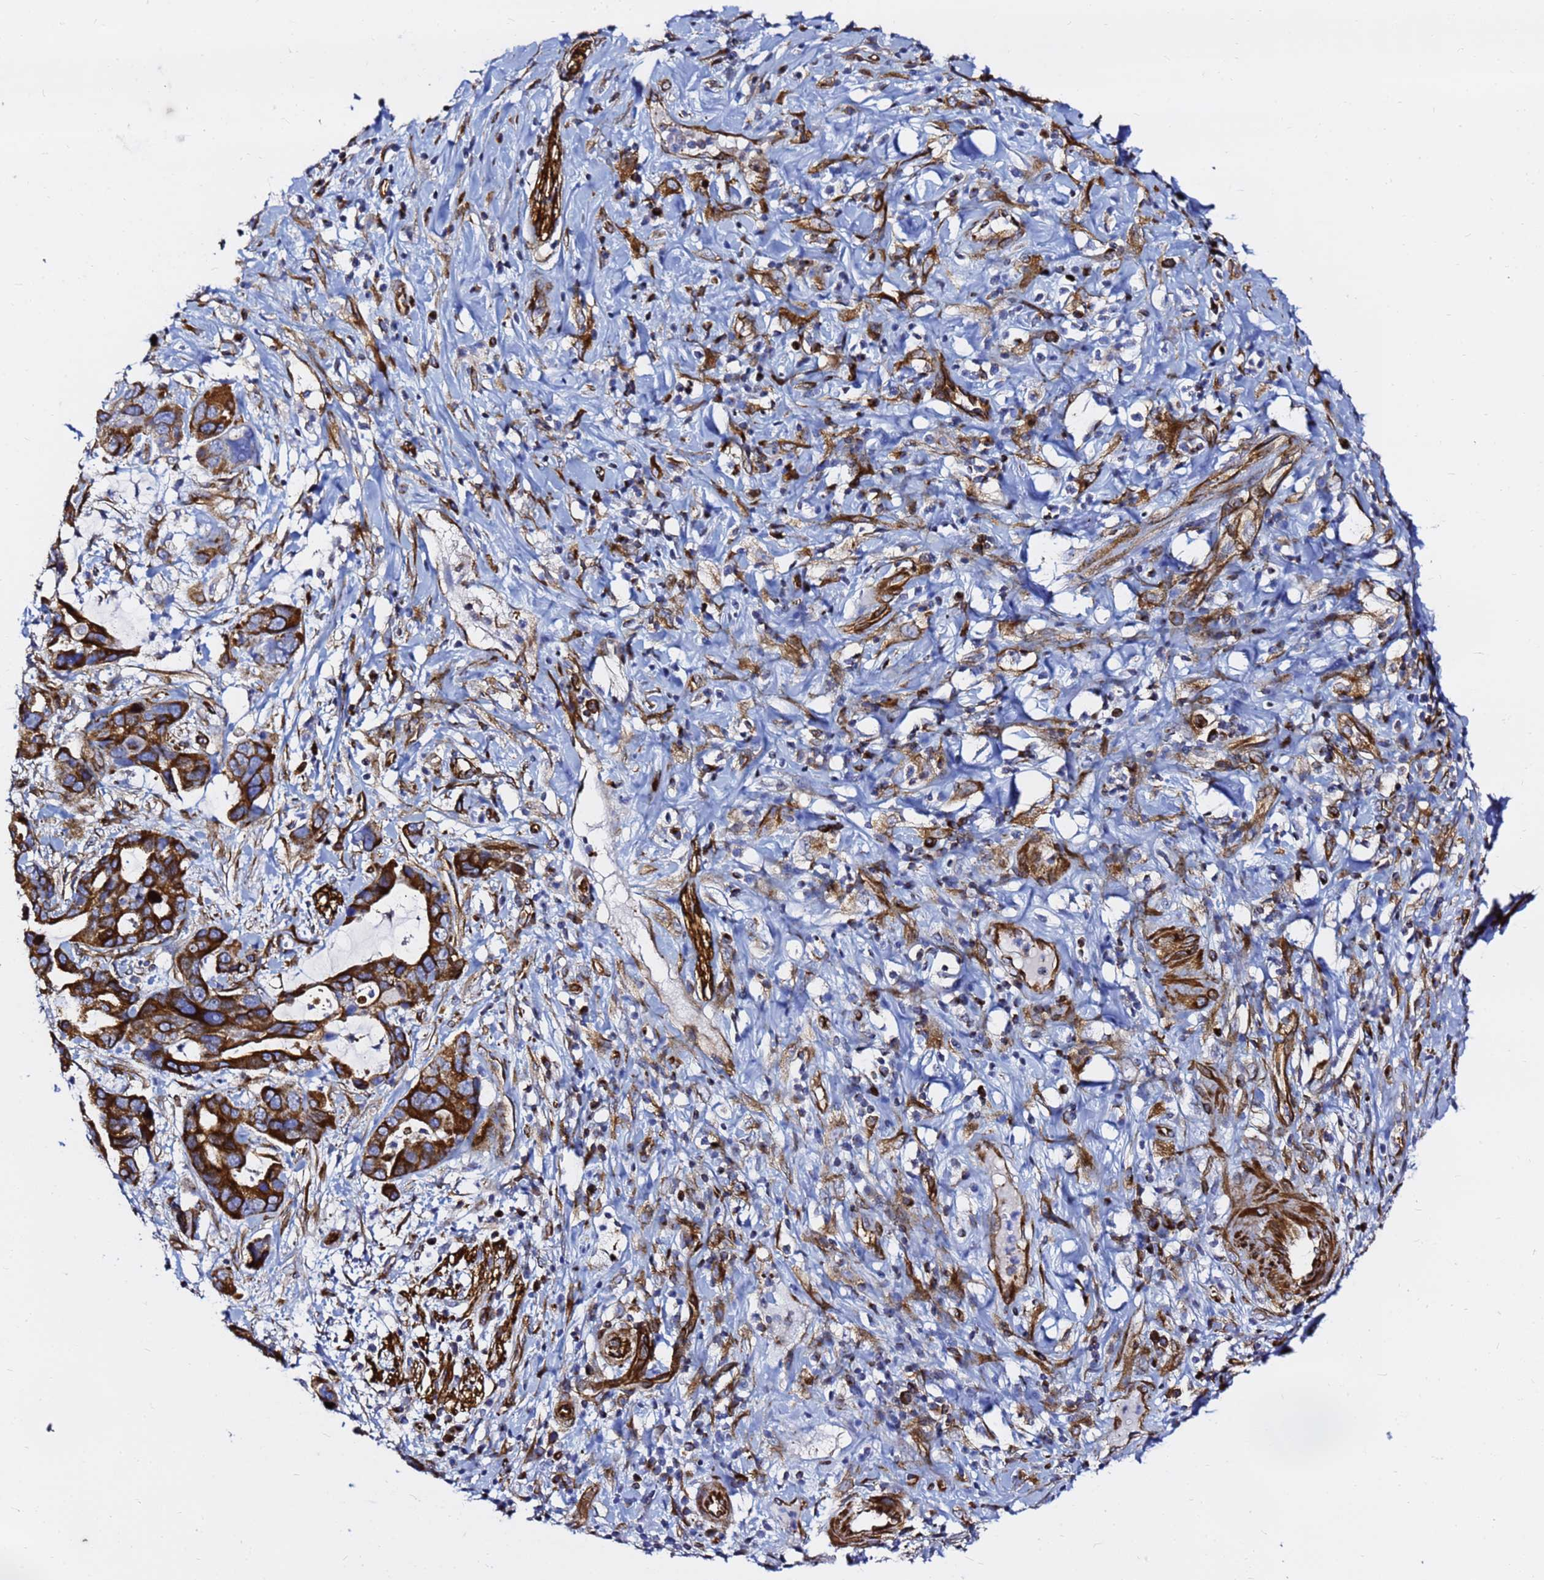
{"staining": {"intensity": "strong", "quantity": ">75%", "location": "cytoplasmic/membranous"}, "tissue": "pancreatic cancer", "cell_type": "Tumor cells", "image_type": "cancer", "snomed": [{"axis": "morphology", "description": "Normal tissue, NOS"}, {"axis": "morphology", "description": "Adenocarcinoma, NOS"}, {"axis": "topography", "description": "Lymph node"}, {"axis": "topography", "description": "Pancreas"}], "caption": "Strong cytoplasmic/membranous protein expression is seen in approximately >75% of tumor cells in pancreatic cancer. Using DAB (3,3'-diaminobenzidine) (brown) and hematoxylin (blue) stains, captured at high magnification using brightfield microscopy.", "gene": "TUBA8", "patient": {"sex": "female", "age": 67}}